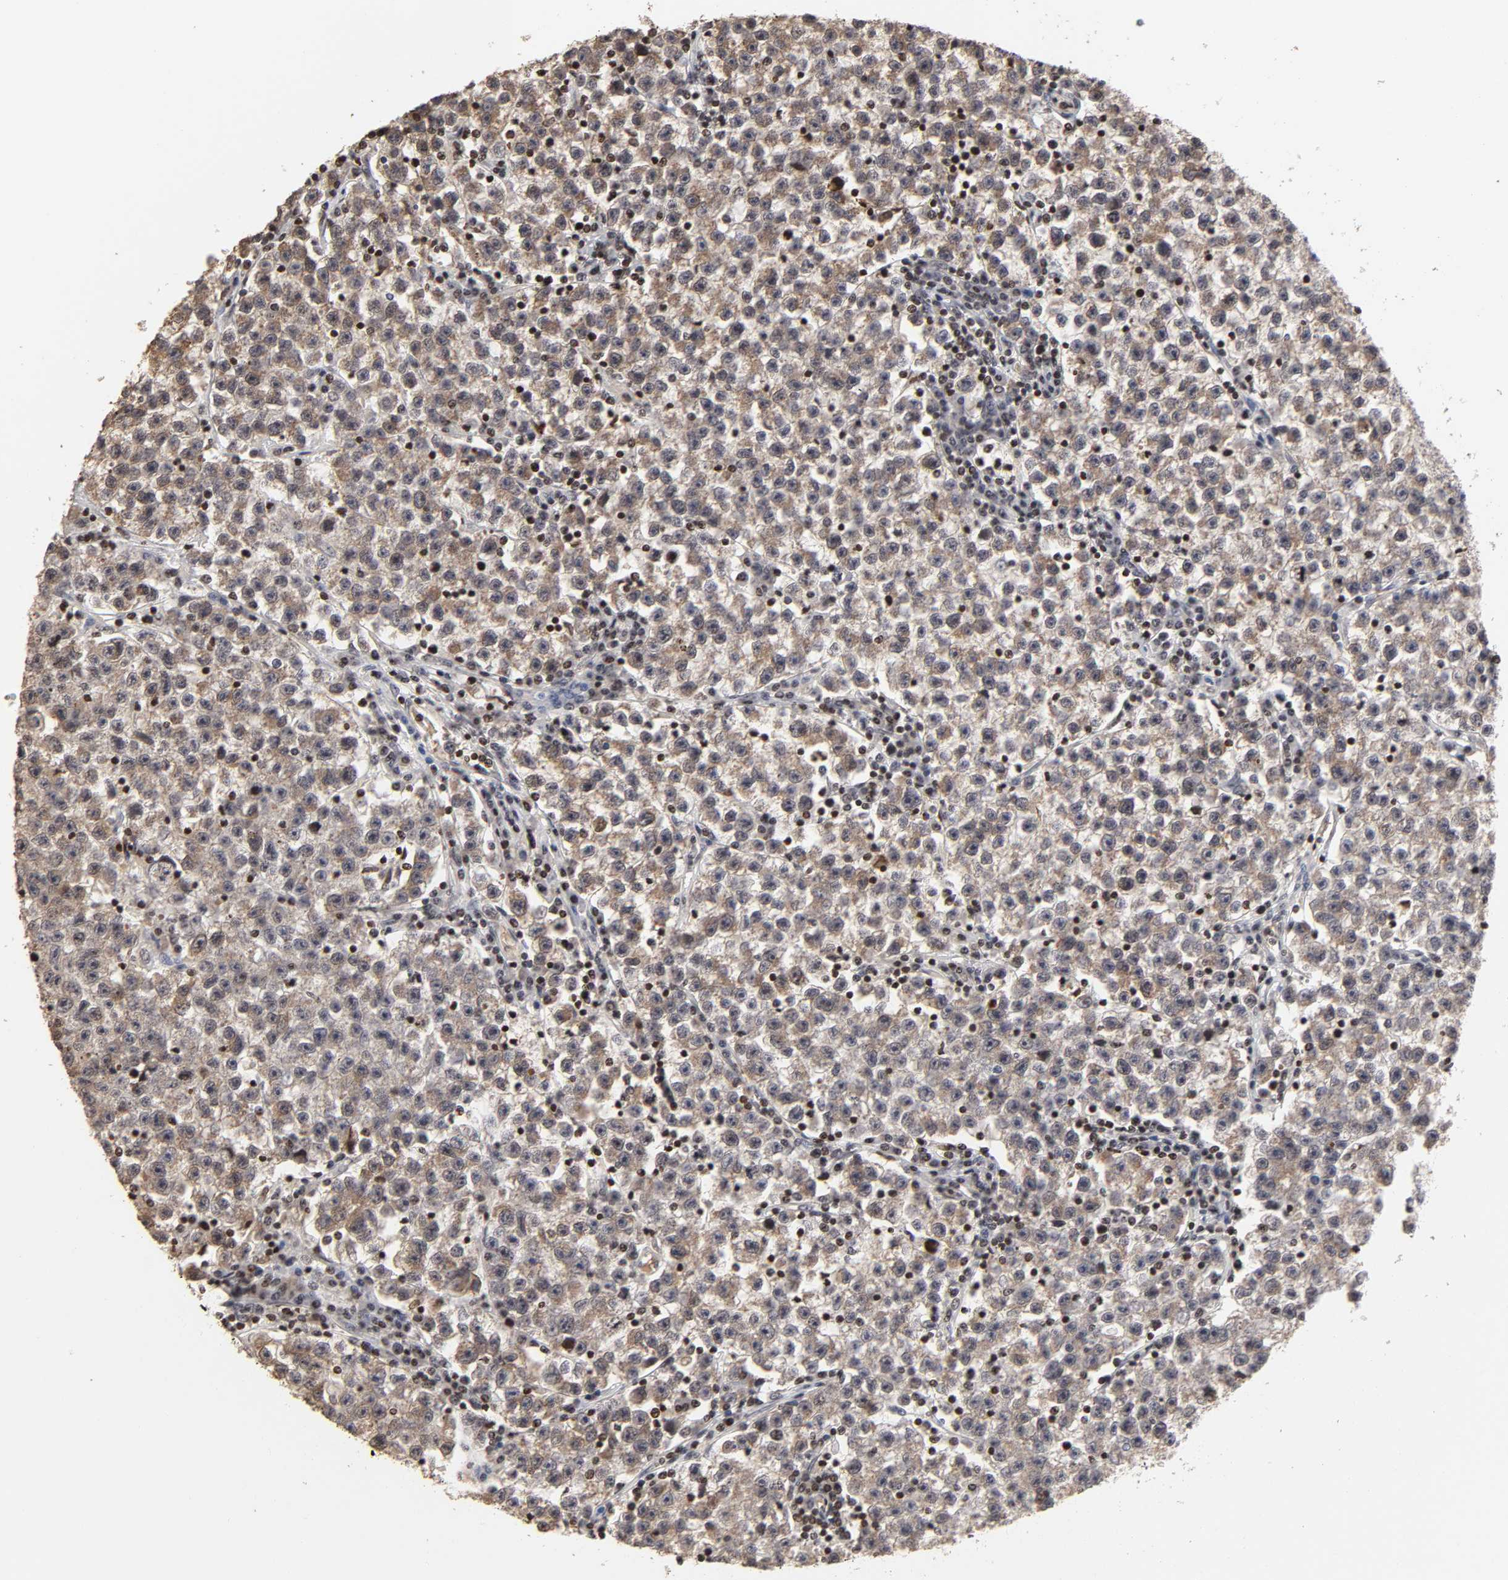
{"staining": {"intensity": "weak", "quantity": ">75%", "location": "cytoplasmic/membranous"}, "tissue": "testis cancer", "cell_type": "Tumor cells", "image_type": "cancer", "snomed": [{"axis": "morphology", "description": "Seminoma, NOS"}, {"axis": "topography", "description": "Testis"}], "caption": "Testis cancer (seminoma) was stained to show a protein in brown. There is low levels of weak cytoplasmic/membranous staining in approximately >75% of tumor cells.", "gene": "ZNF473", "patient": {"sex": "male", "age": 22}}